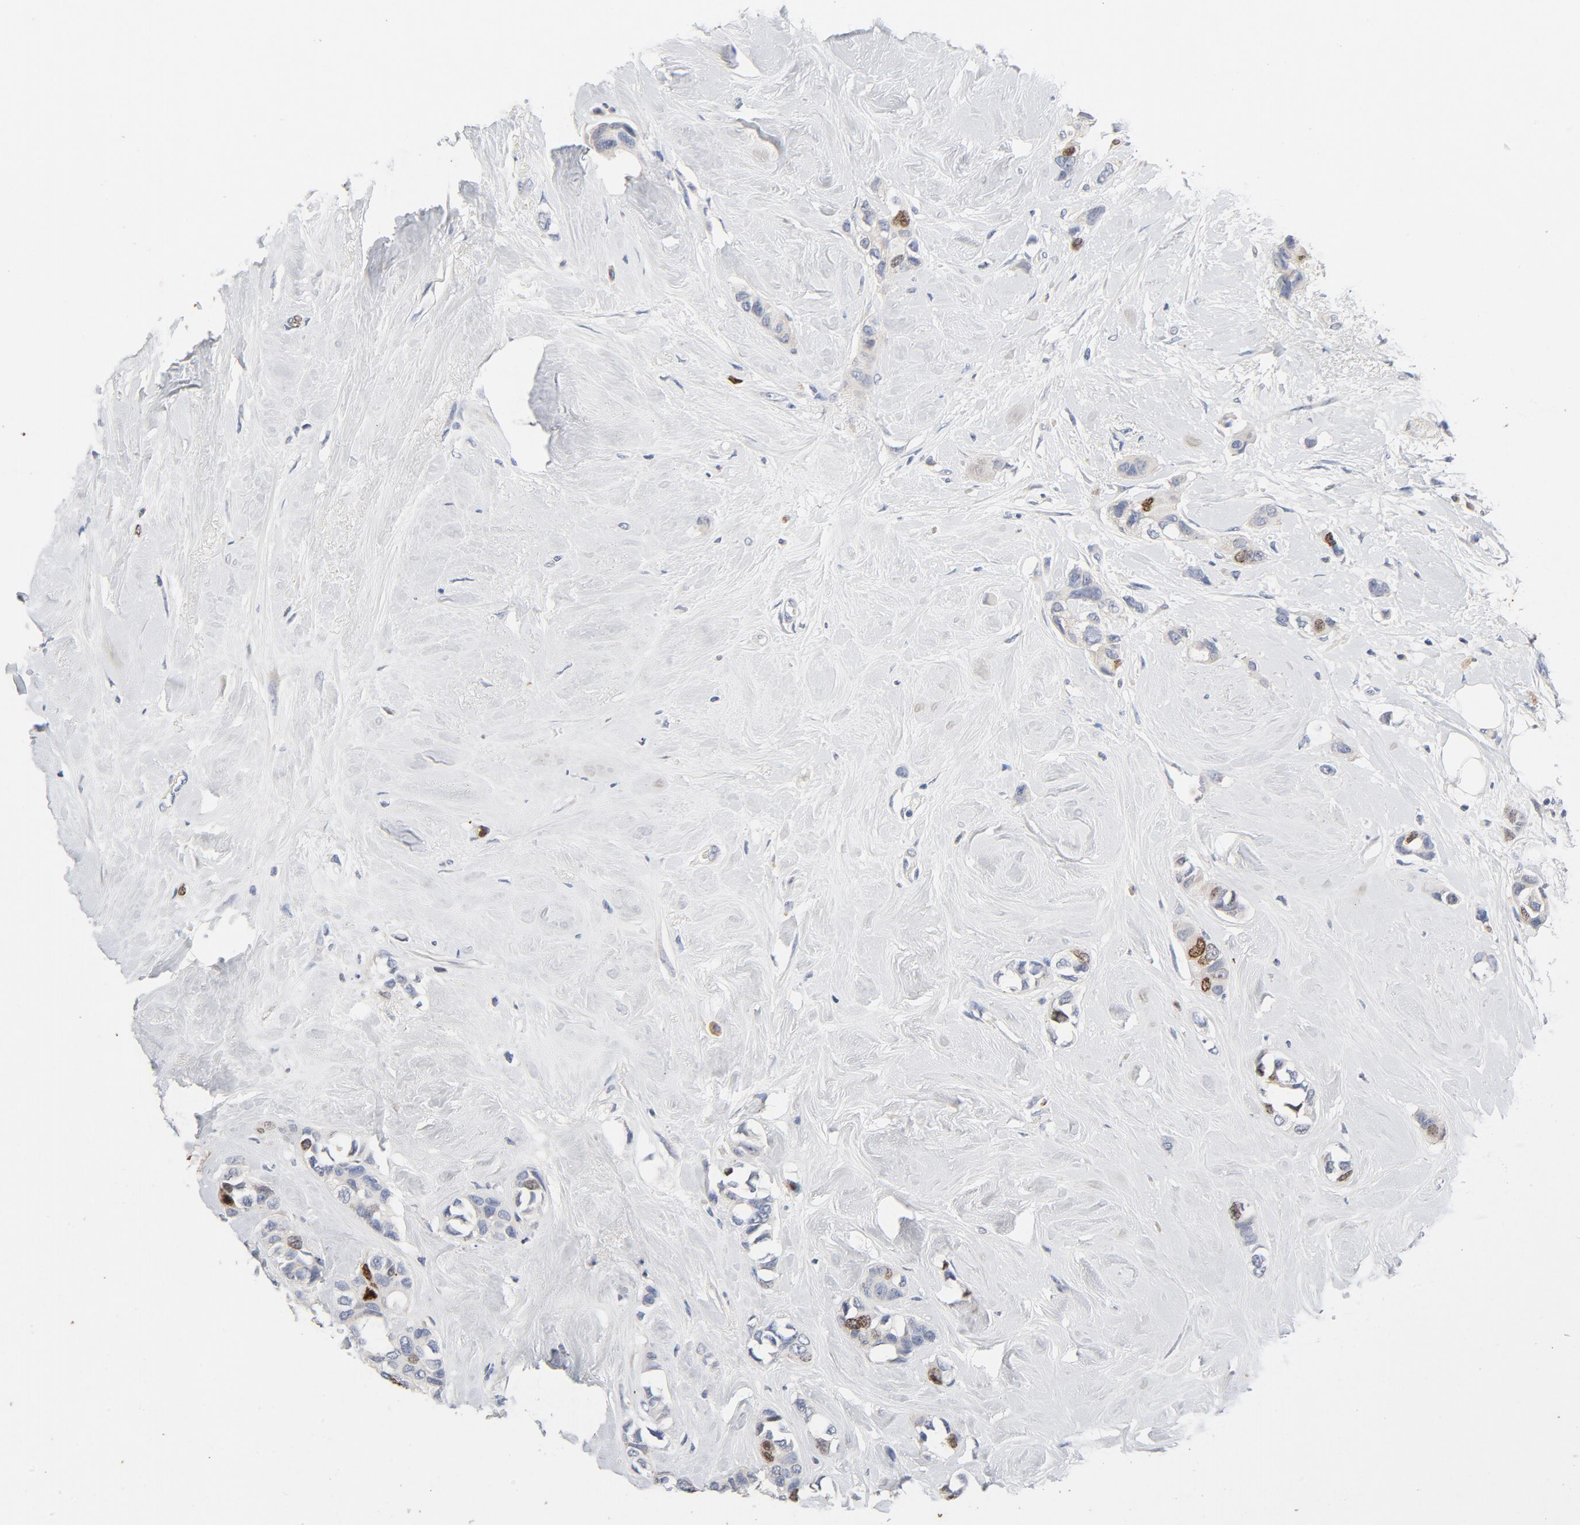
{"staining": {"intensity": "moderate", "quantity": "<25%", "location": "nuclear"}, "tissue": "breast cancer", "cell_type": "Tumor cells", "image_type": "cancer", "snomed": [{"axis": "morphology", "description": "Duct carcinoma"}, {"axis": "topography", "description": "Breast"}], "caption": "Immunohistochemistry staining of breast infiltrating ductal carcinoma, which exhibits low levels of moderate nuclear staining in approximately <25% of tumor cells indicating moderate nuclear protein expression. The staining was performed using DAB (3,3'-diaminobenzidine) (brown) for protein detection and nuclei were counterstained in hematoxylin (blue).", "gene": "BIRC5", "patient": {"sex": "female", "age": 51}}